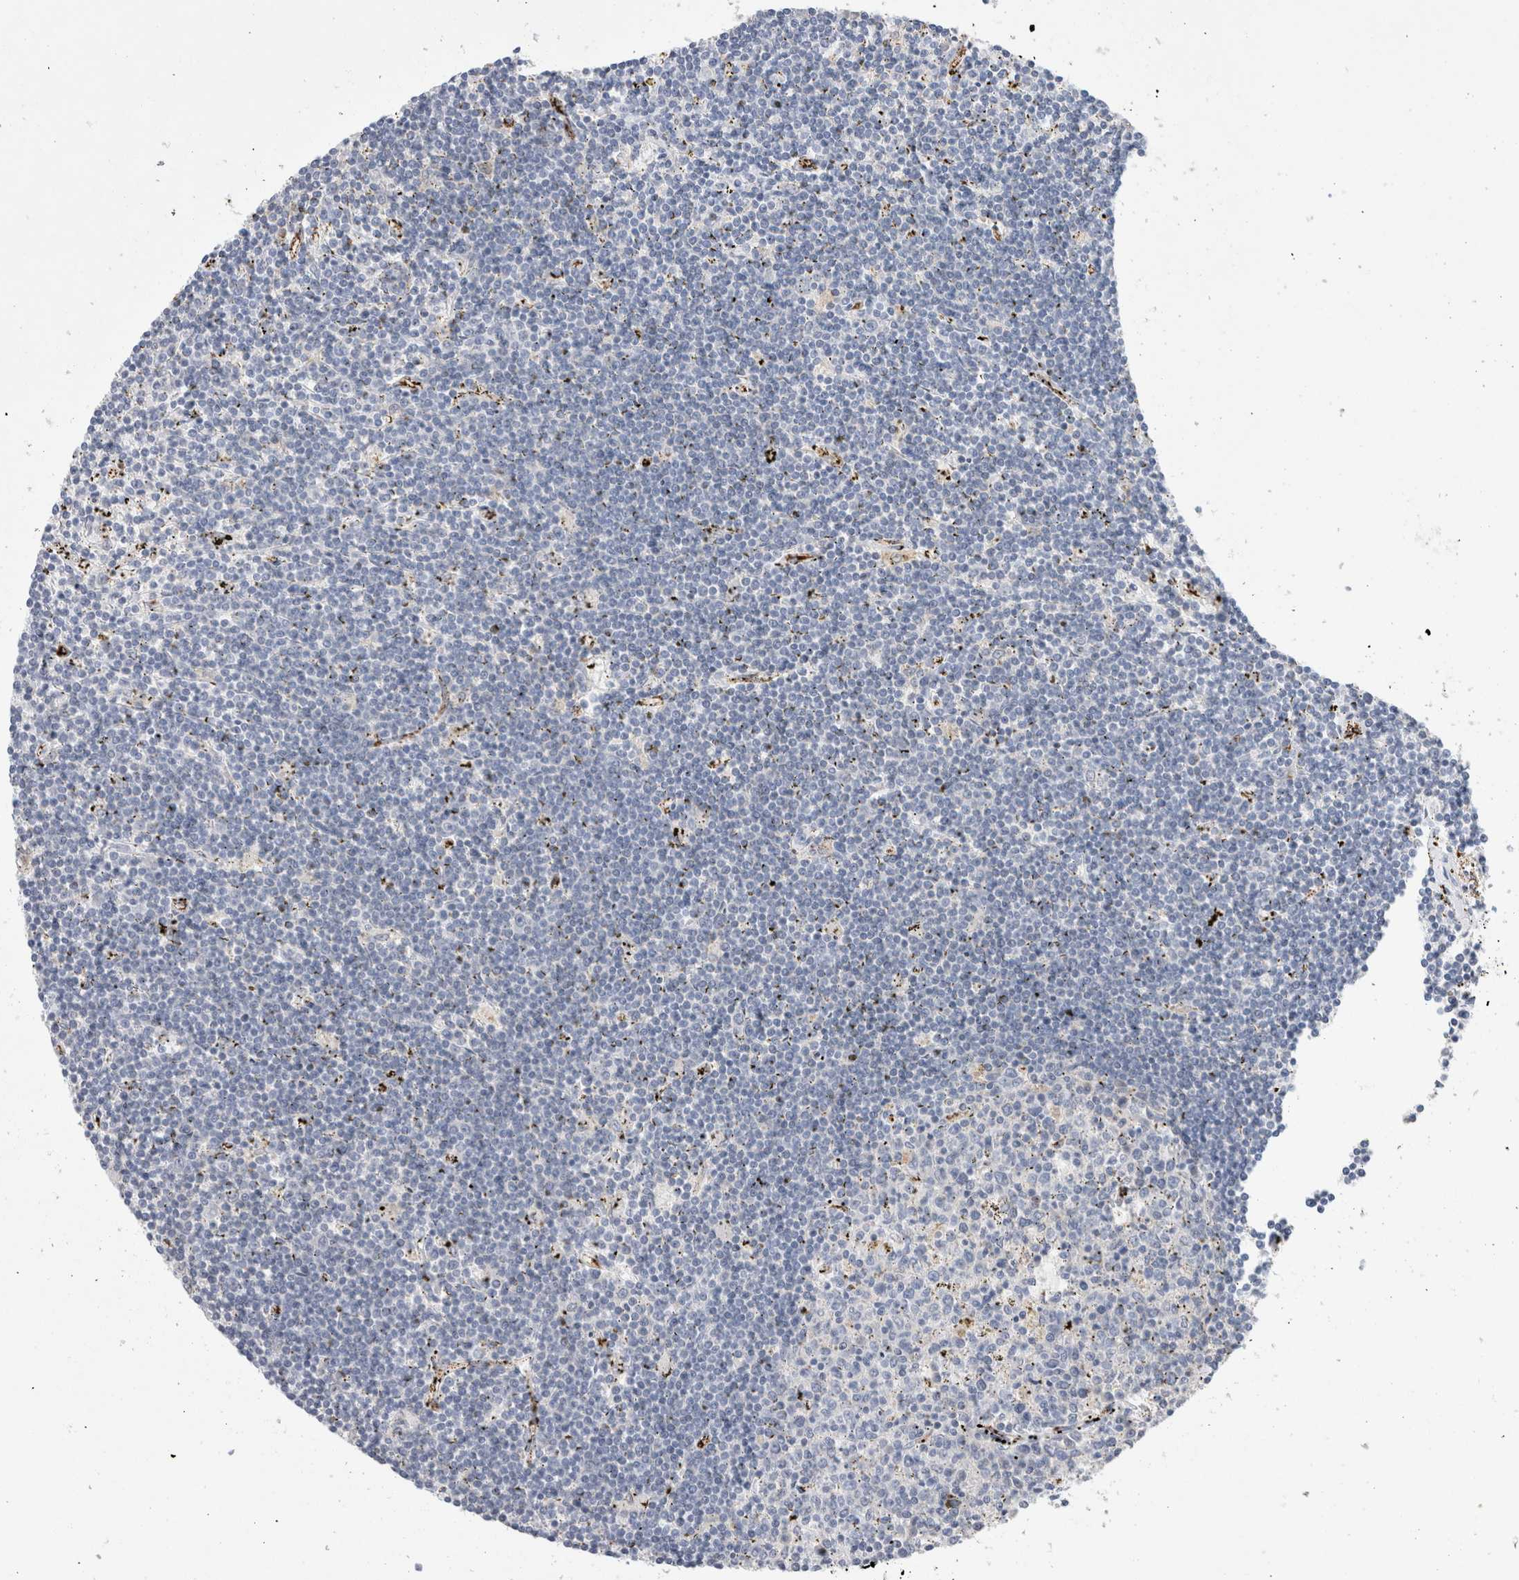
{"staining": {"intensity": "negative", "quantity": "none", "location": "none"}, "tissue": "lymphoma", "cell_type": "Tumor cells", "image_type": "cancer", "snomed": [{"axis": "morphology", "description": "Malignant lymphoma, non-Hodgkin's type, Low grade"}, {"axis": "topography", "description": "Spleen"}], "caption": "Lymphoma stained for a protein using immunohistochemistry (IHC) displays no expression tumor cells.", "gene": "IARS2", "patient": {"sex": "male", "age": 76}}